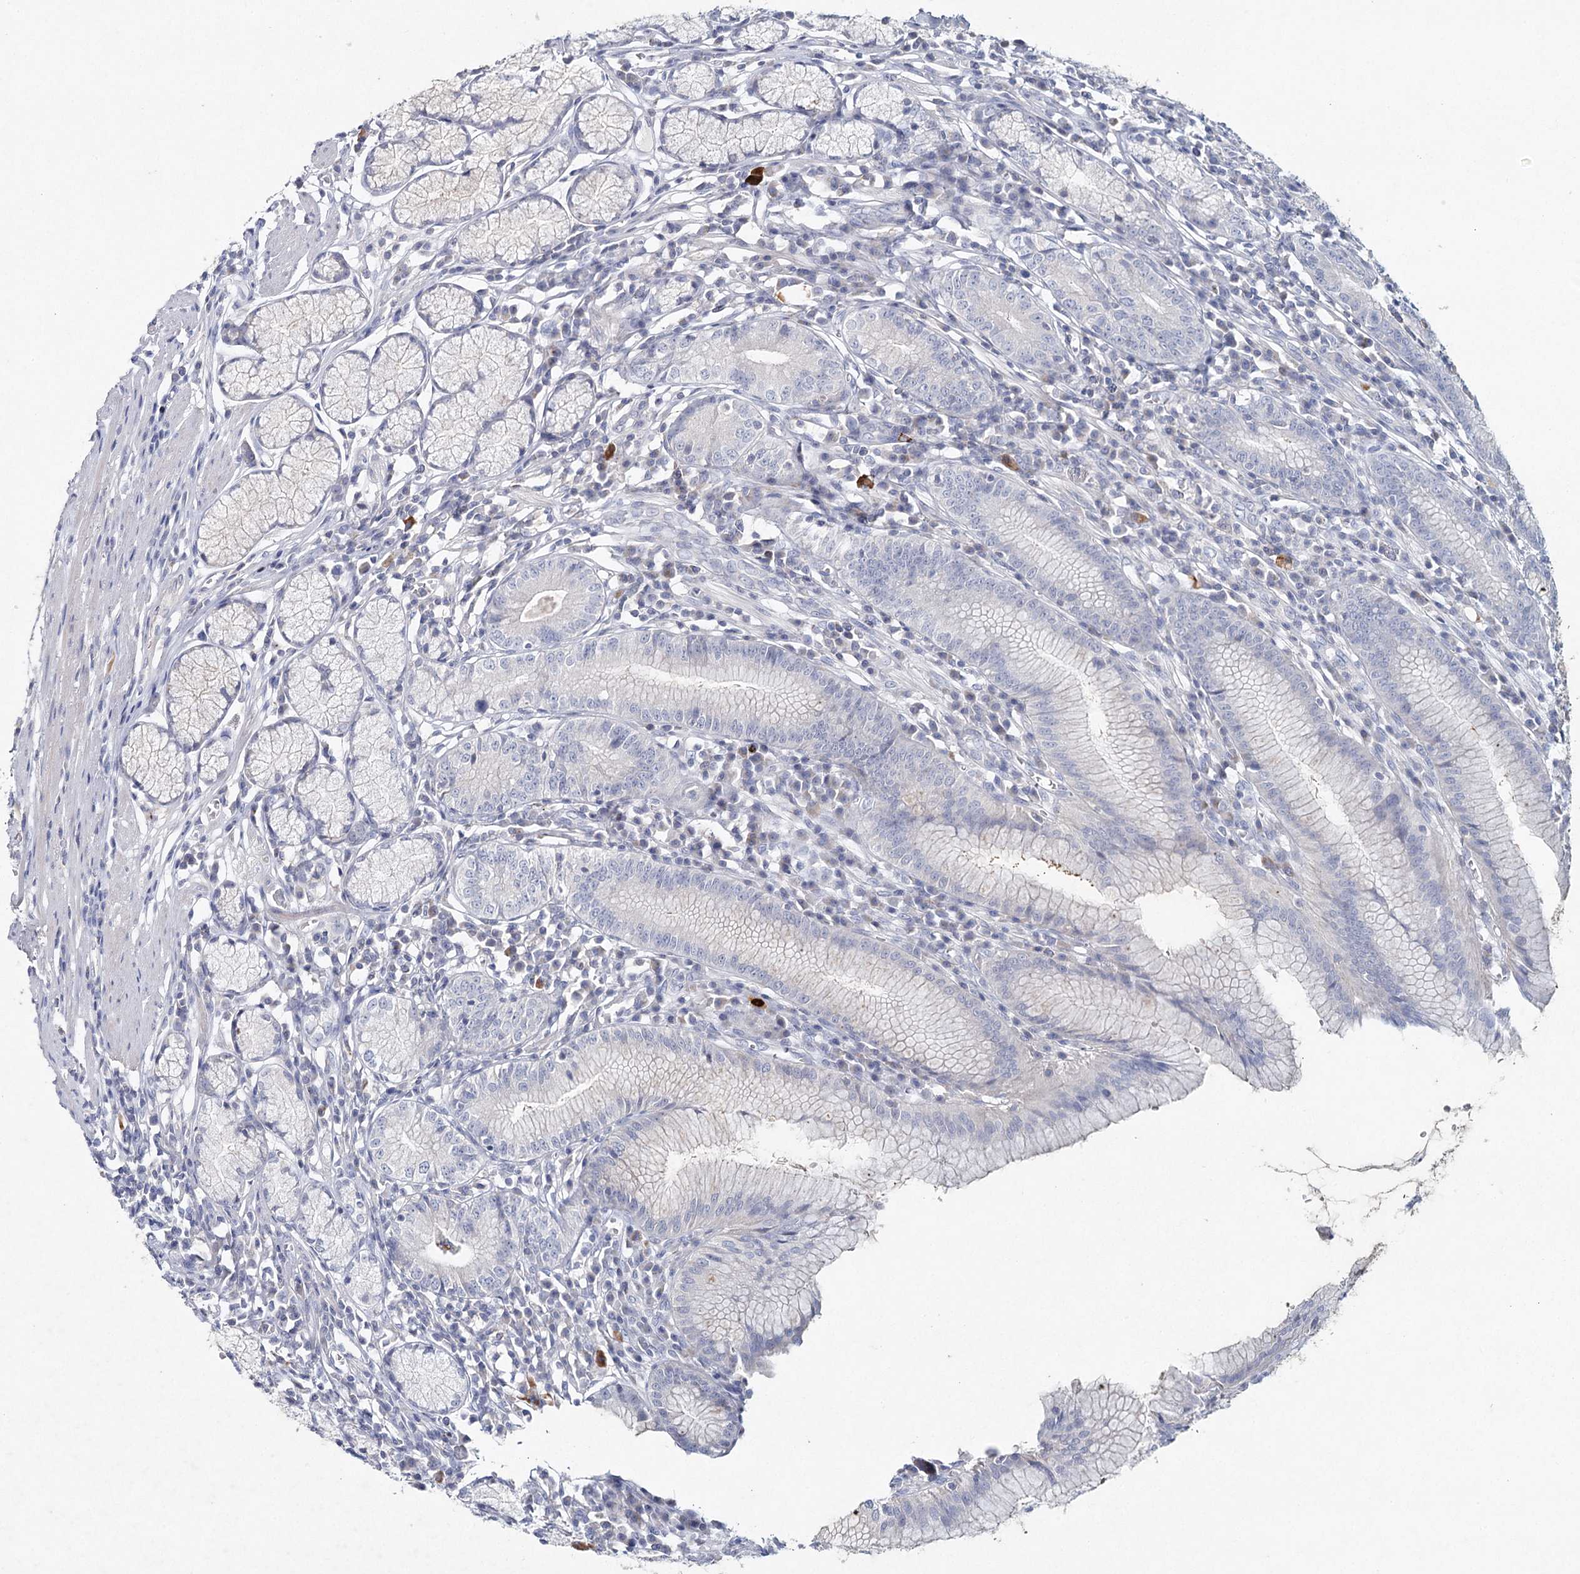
{"staining": {"intensity": "weak", "quantity": "<25%", "location": "cytoplasmic/membranous"}, "tissue": "stomach", "cell_type": "Glandular cells", "image_type": "normal", "snomed": [{"axis": "morphology", "description": "Normal tissue, NOS"}, {"axis": "topography", "description": "Stomach"}], "caption": "Immunohistochemistry of normal human stomach exhibits no expression in glandular cells. (DAB IHC, high magnification).", "gene": "MAP3K13", "patient": {"sex": "male", "age": 55}}